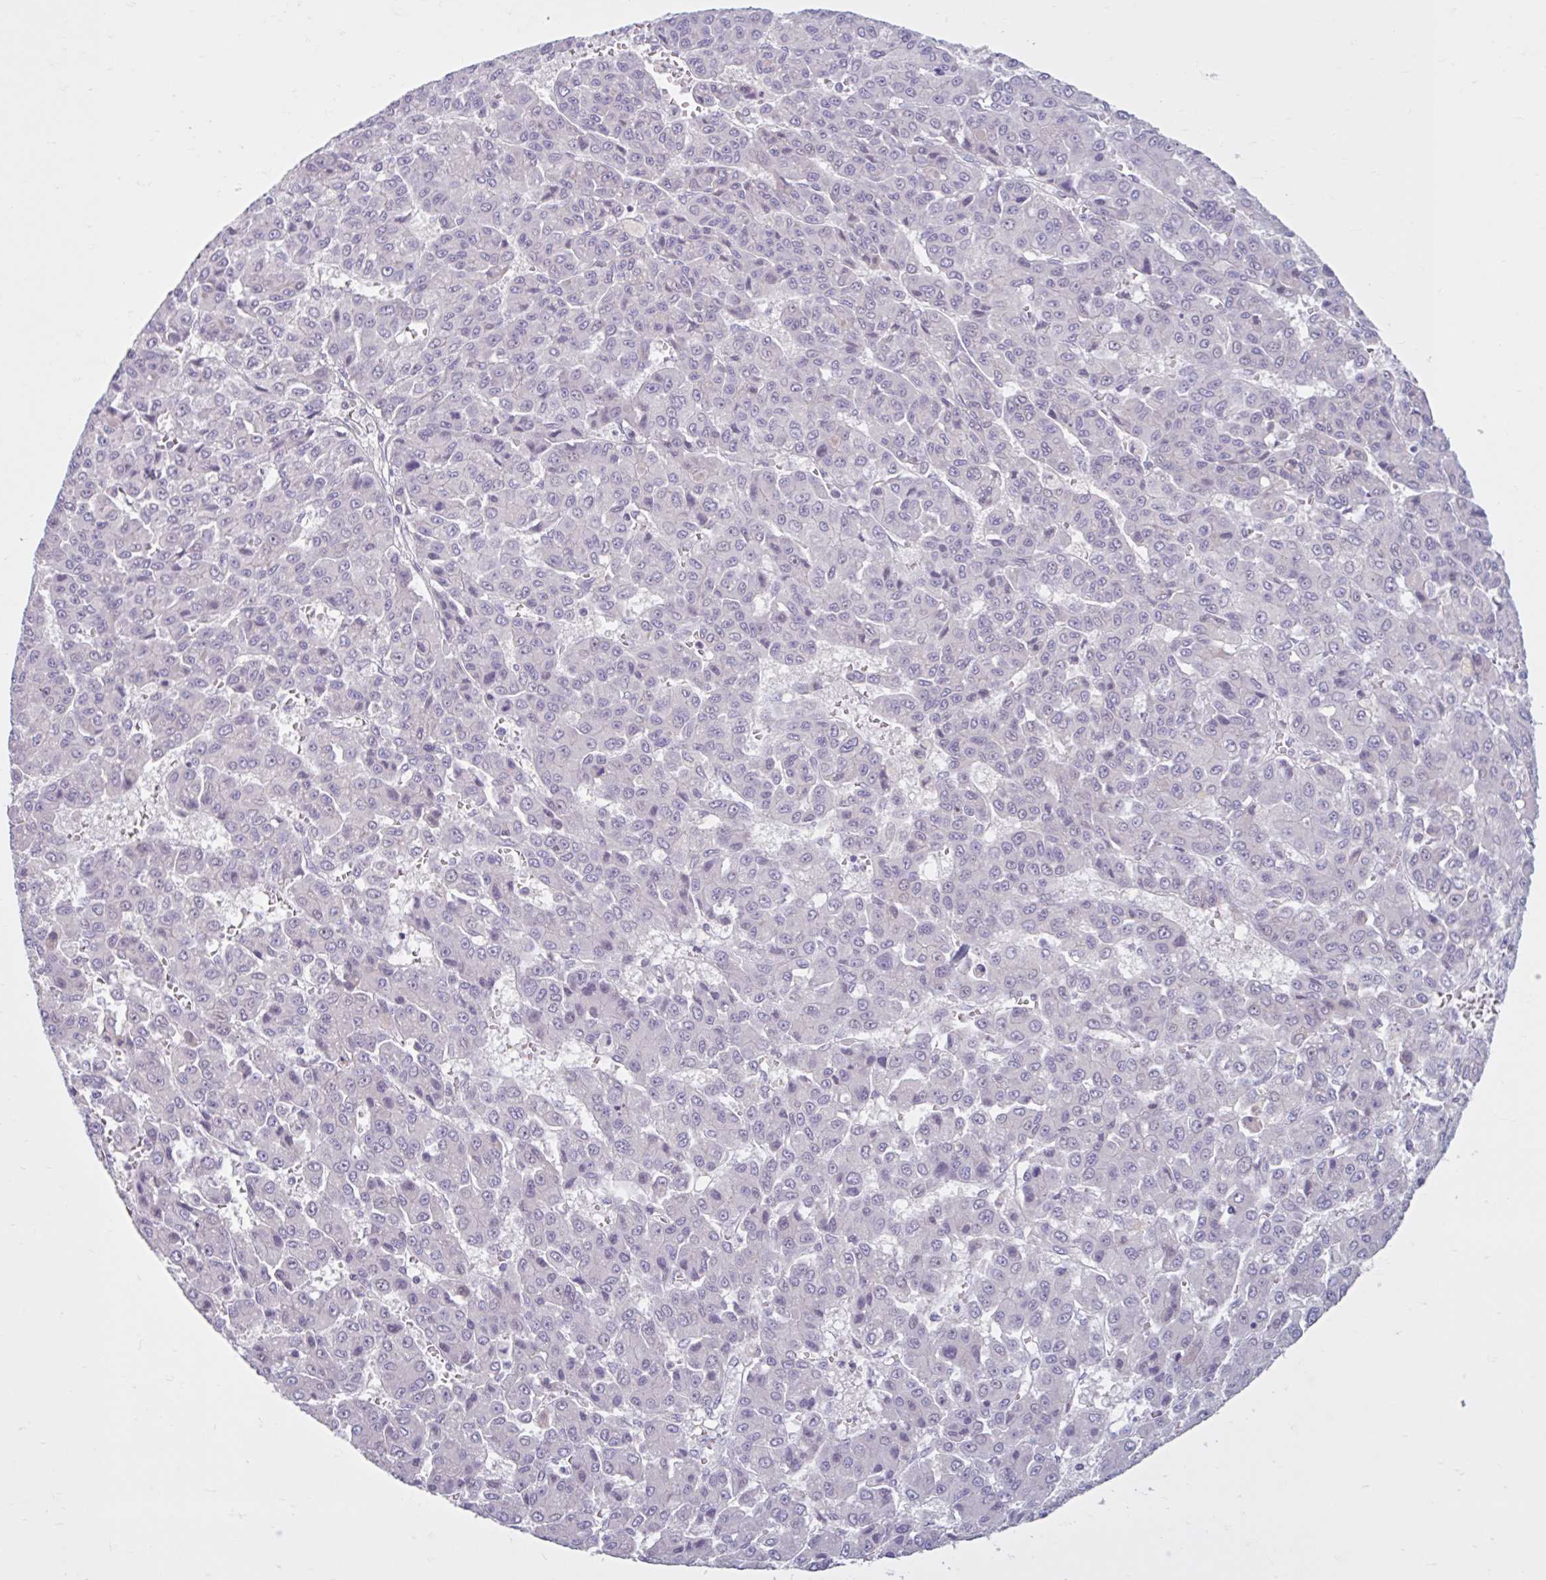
{"staining": {"intensity": "negative", "quantity": "none", "location": "none"}, "tissue": "liver cancer", "cell_type": "Tumor cells", "image_type": "cancer", "snomed": [{"axis": "morphology", "description": "Carcinoma, Hepatocellular, NOS"}, {"axis": "topography", "description": "Liver"}], "caption": "Histopathology image shows no significant protein positivity in tumor cells of liver cancer (hepatocellular carcinoma).", "gene": "FAM153A", "patient": {"sex": "male", "age": 70}}